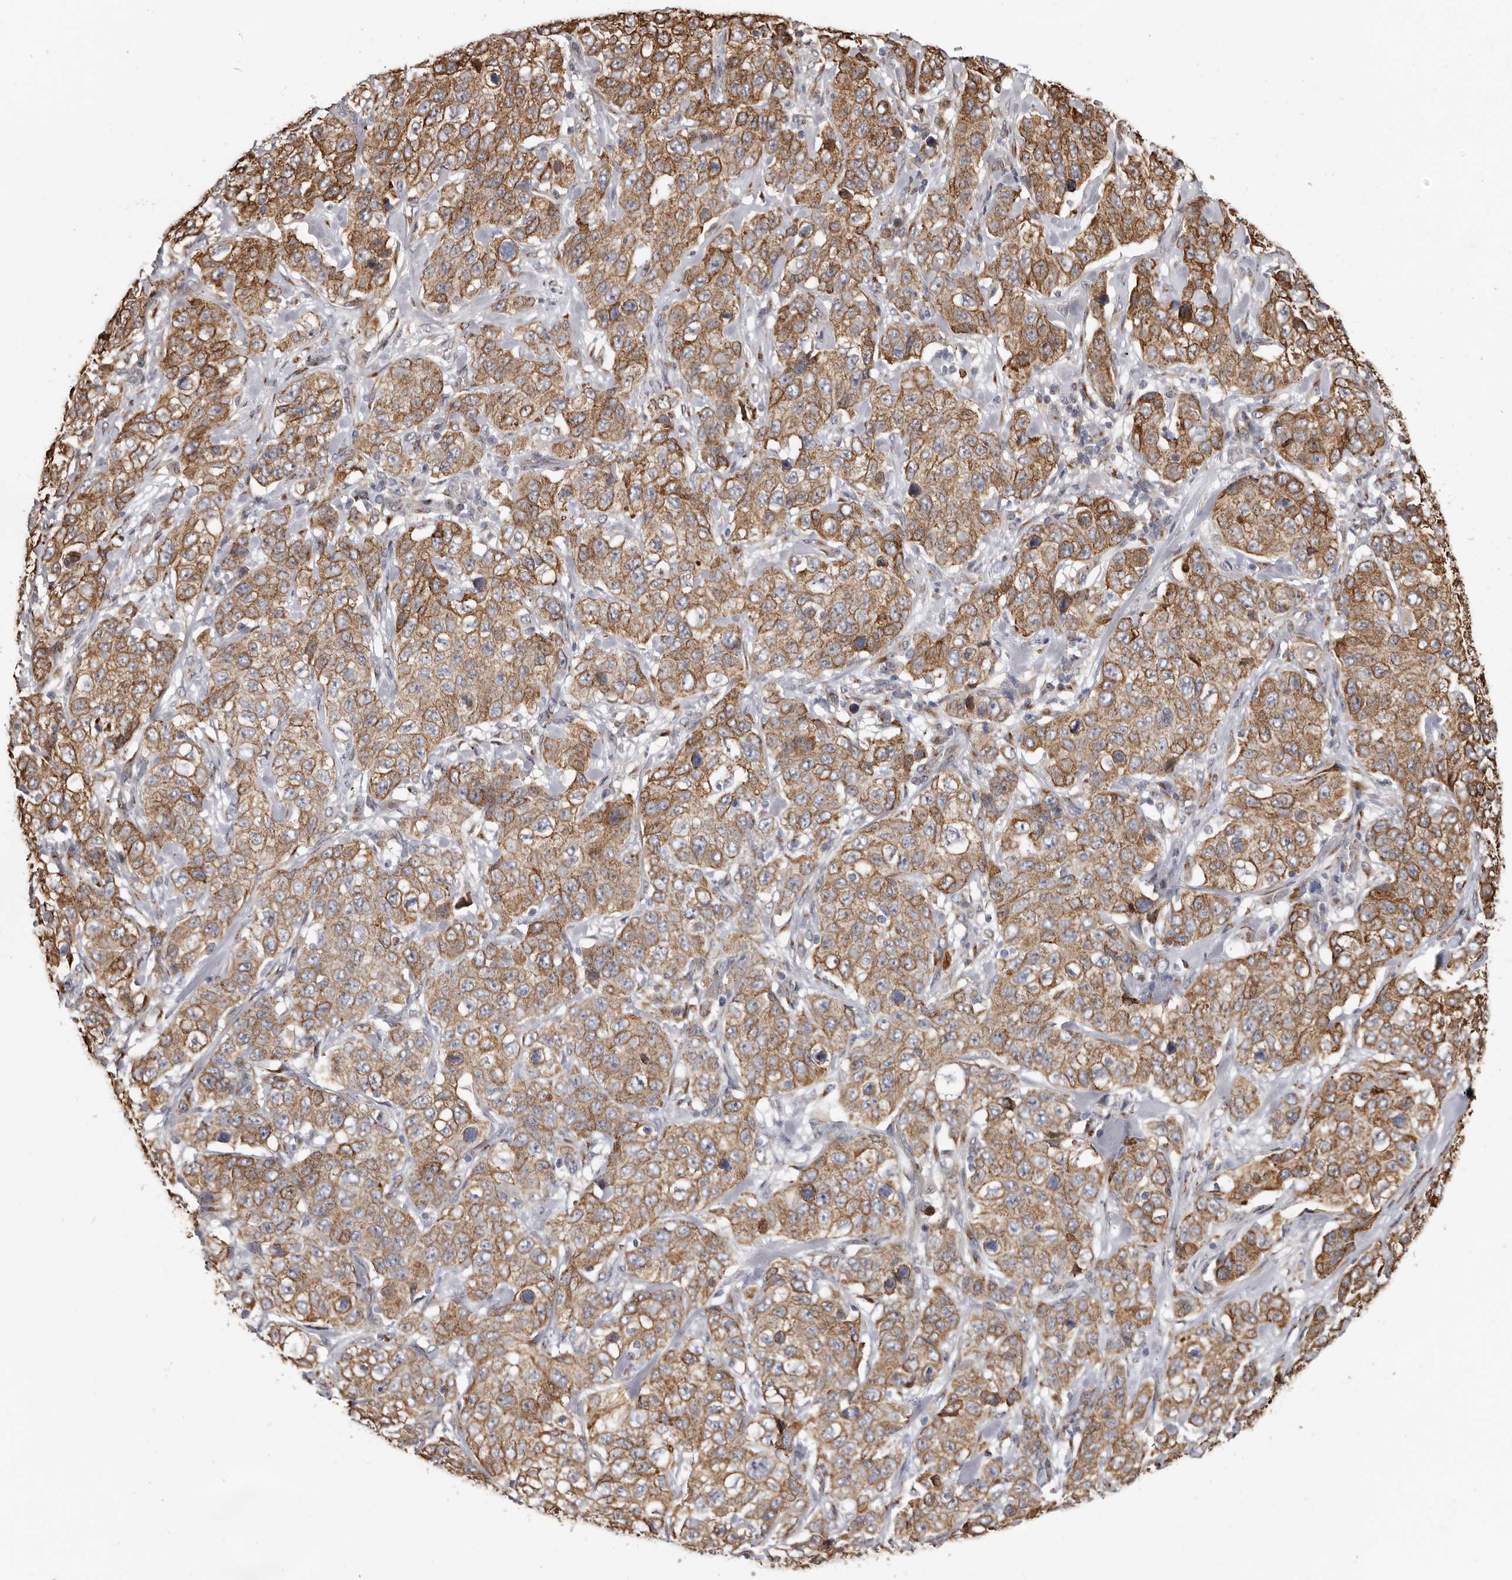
{"staining": {"intensity": "moderate", "quantity": ">75%", "location": "cytoplasmic/membranous"}, "tissue": "stomach cancer", "cell_type": "Tumor cells", "image_type": "cancer", "snomed": [{"axis": "morphology", "description": "Adenocarcinoma, NOS"}, {"axis": "topography", "description": "Stomach"}], "caption": "This is a histology image of IHC staining of stomach cancer (adenocarcinoma), which shows moderate expression in the cytoplasmic/membranous of tumor cells.", "gene": "ENTREP1", "patient": {"sex": "male", "age": 48}}